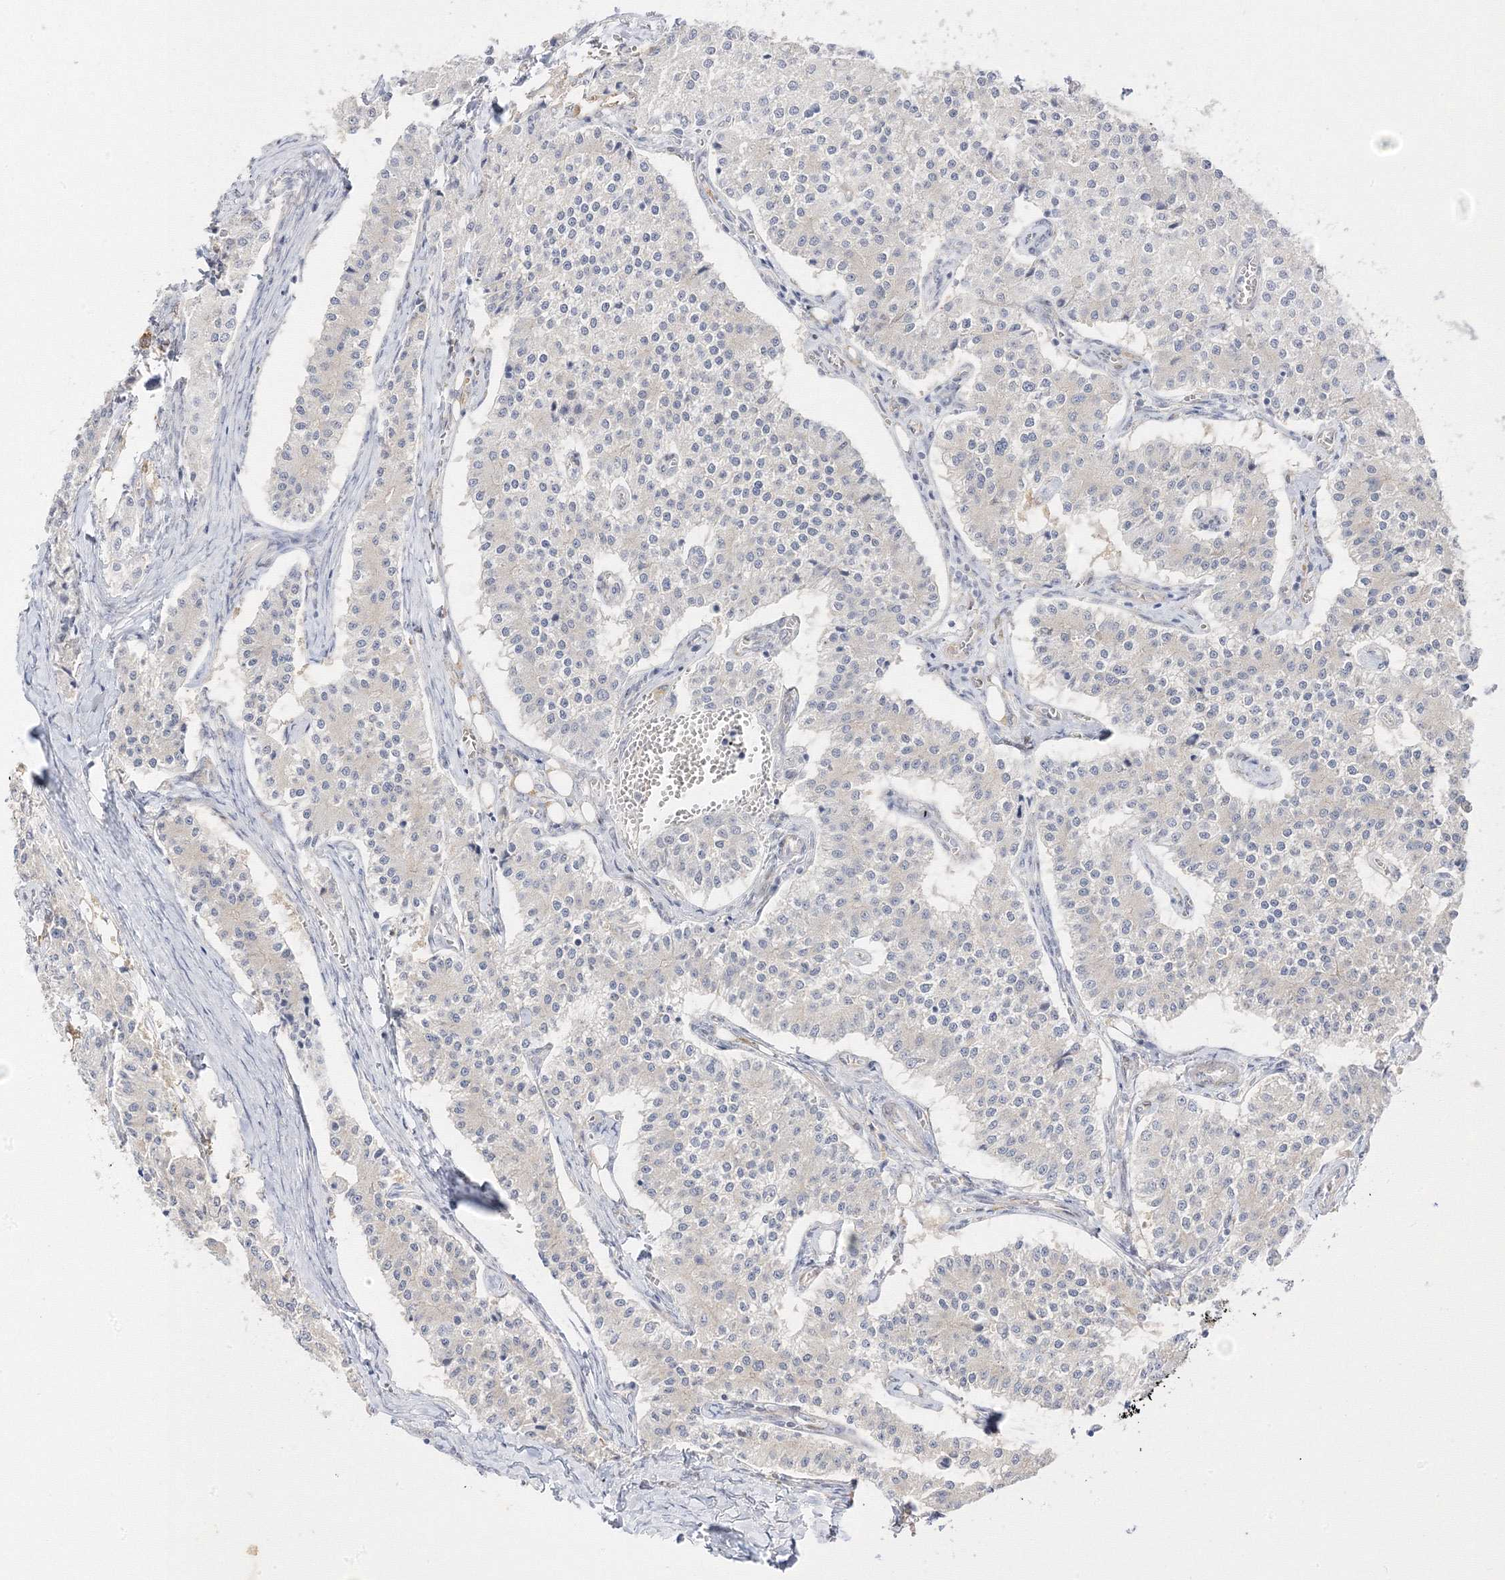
{"staining": {"intensity": "negative", "quantity": "none", "location": "none"}, "tissue": "carcinoid", "cell_type": "Tumor cells", "image_type": "cancer", "snomed": [{"axis": "morphology", "description": "Carcinoid, malignant, NOS"}, {"axis": "topography", "description": "Colon"}], "caption": "Immunohistochemical staining of carcinoid (malignant) exhibits no significant staining in tumor cells. (DAB immunohistochemistry (IHC), high magnification).", "gene": "C2CD2", "patient": {"sex": "female", "age": 52}}